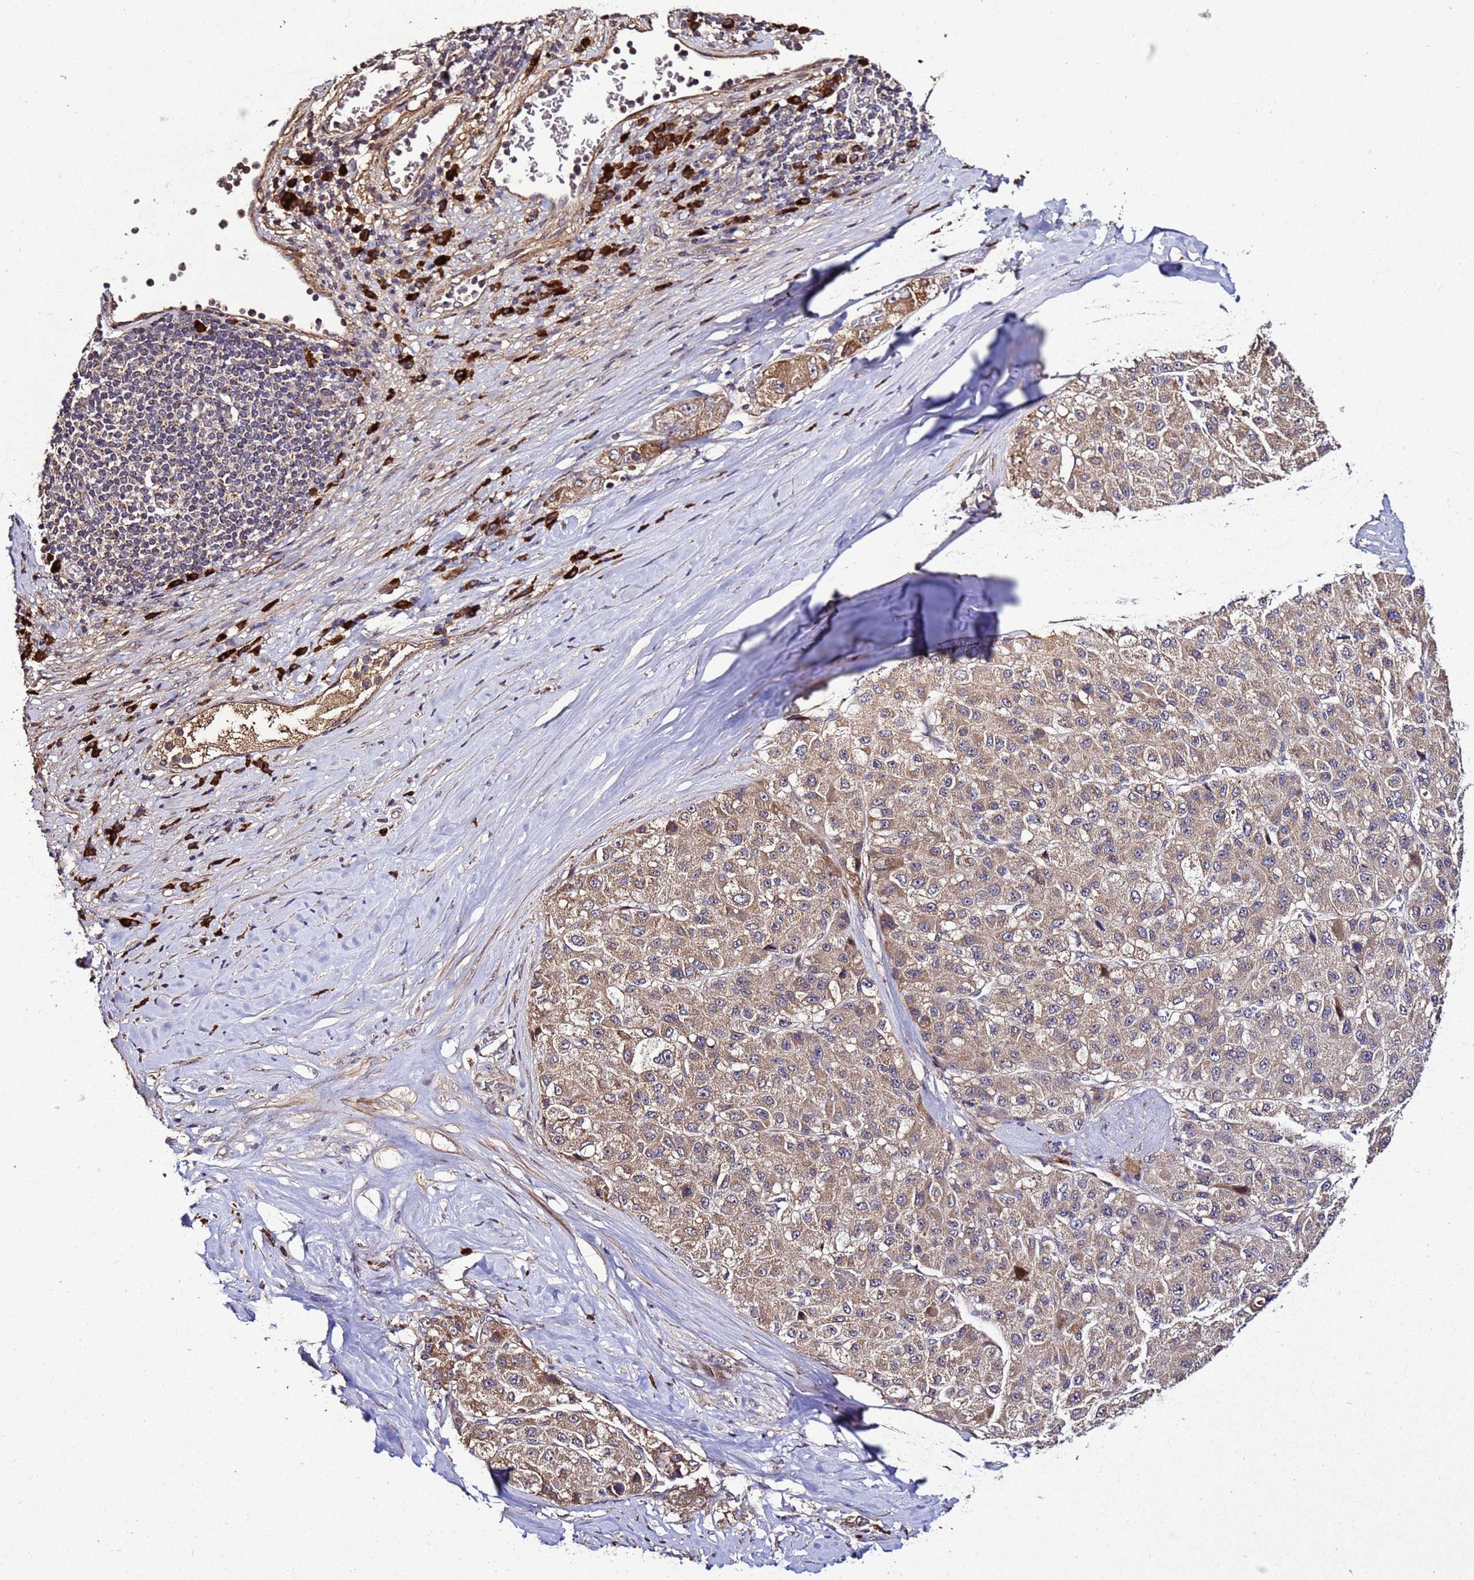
{"staining": {"intensity": "moderate", "quantity": ">75%", "location": "cytoplasmic/membranous"}, "tissue": "liver cancer", "cell_type": "Tumor cells", "image_type": "cancer", "snomed": [{"axis": "morphology", "description": "Carcinoma, Hepatocellular, NOS"}, {"axis": "topography", "description": "Liver"}], "caption": "Liver hepatocellular carcinoma stained with DAB (3,3'-diaminobenzidine) immunohistochemistry (IHC) exhibits medium levels of moderate cytoplasmic/membranous positivity in about >75% of tumor cells.", "gene": "WNK4", "patient": {"sex": "male", "age": 80}}